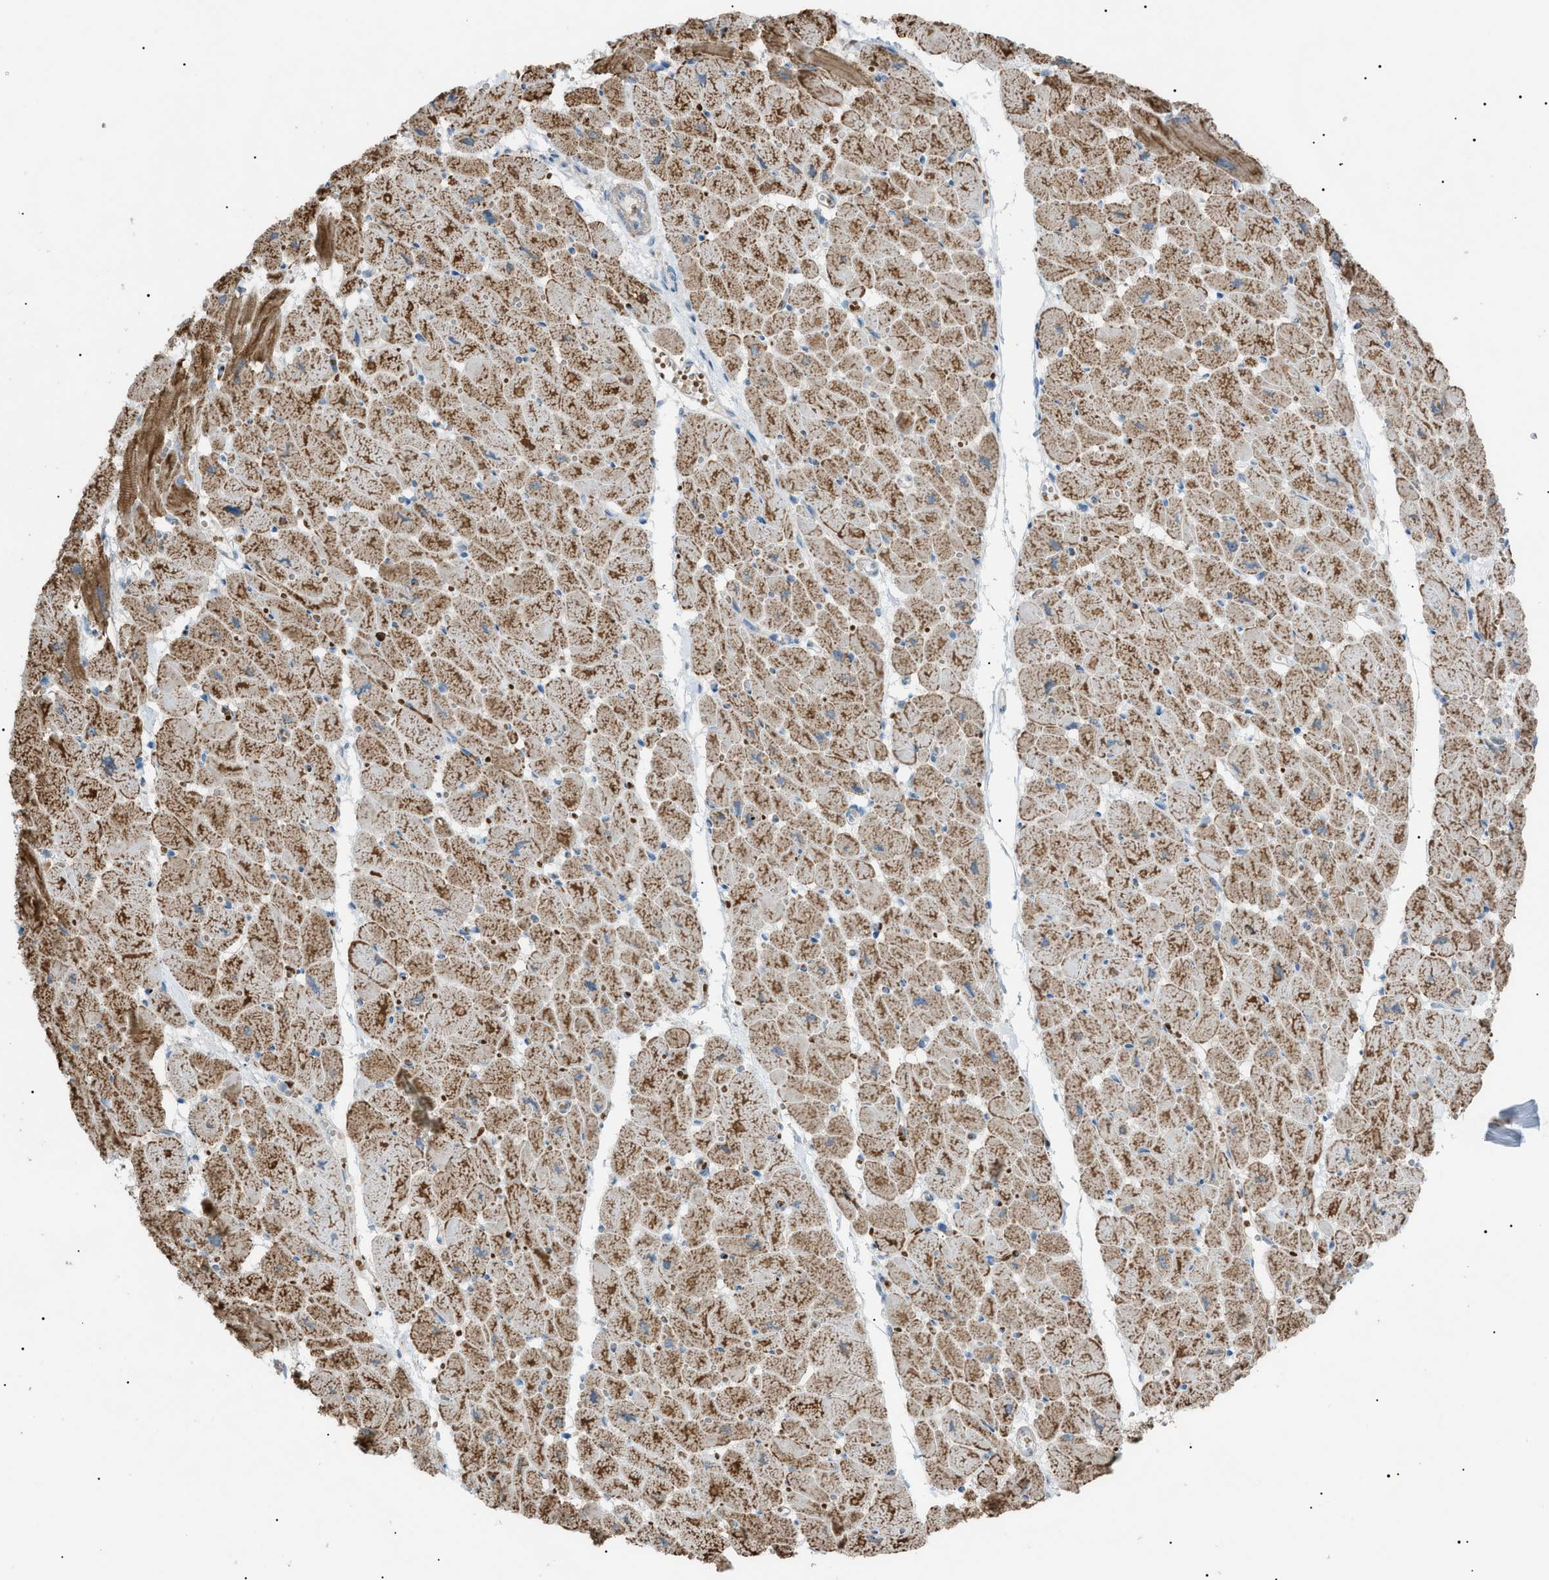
{"staining": {"intensity": "moderate", "quantity": ">75%", "location": "cytoplasmic/membranous"}, "tissue": "heart muscle", "cell_type": "Cardiomyocytes", "image_type": "normal", "snomed": [{"axis": "morphology", "description": "Normal tissue, NOS"}, {"axis": "topography", "description": "Heart"}], "caption": "Protein staining of unremarkable heart muscle reveals moderate cytoplasmic/membranous positivity in about >75% of cardiomyocytes.", "gene": "ZNF516", "patient": {"sex": "female", "age": 54}}